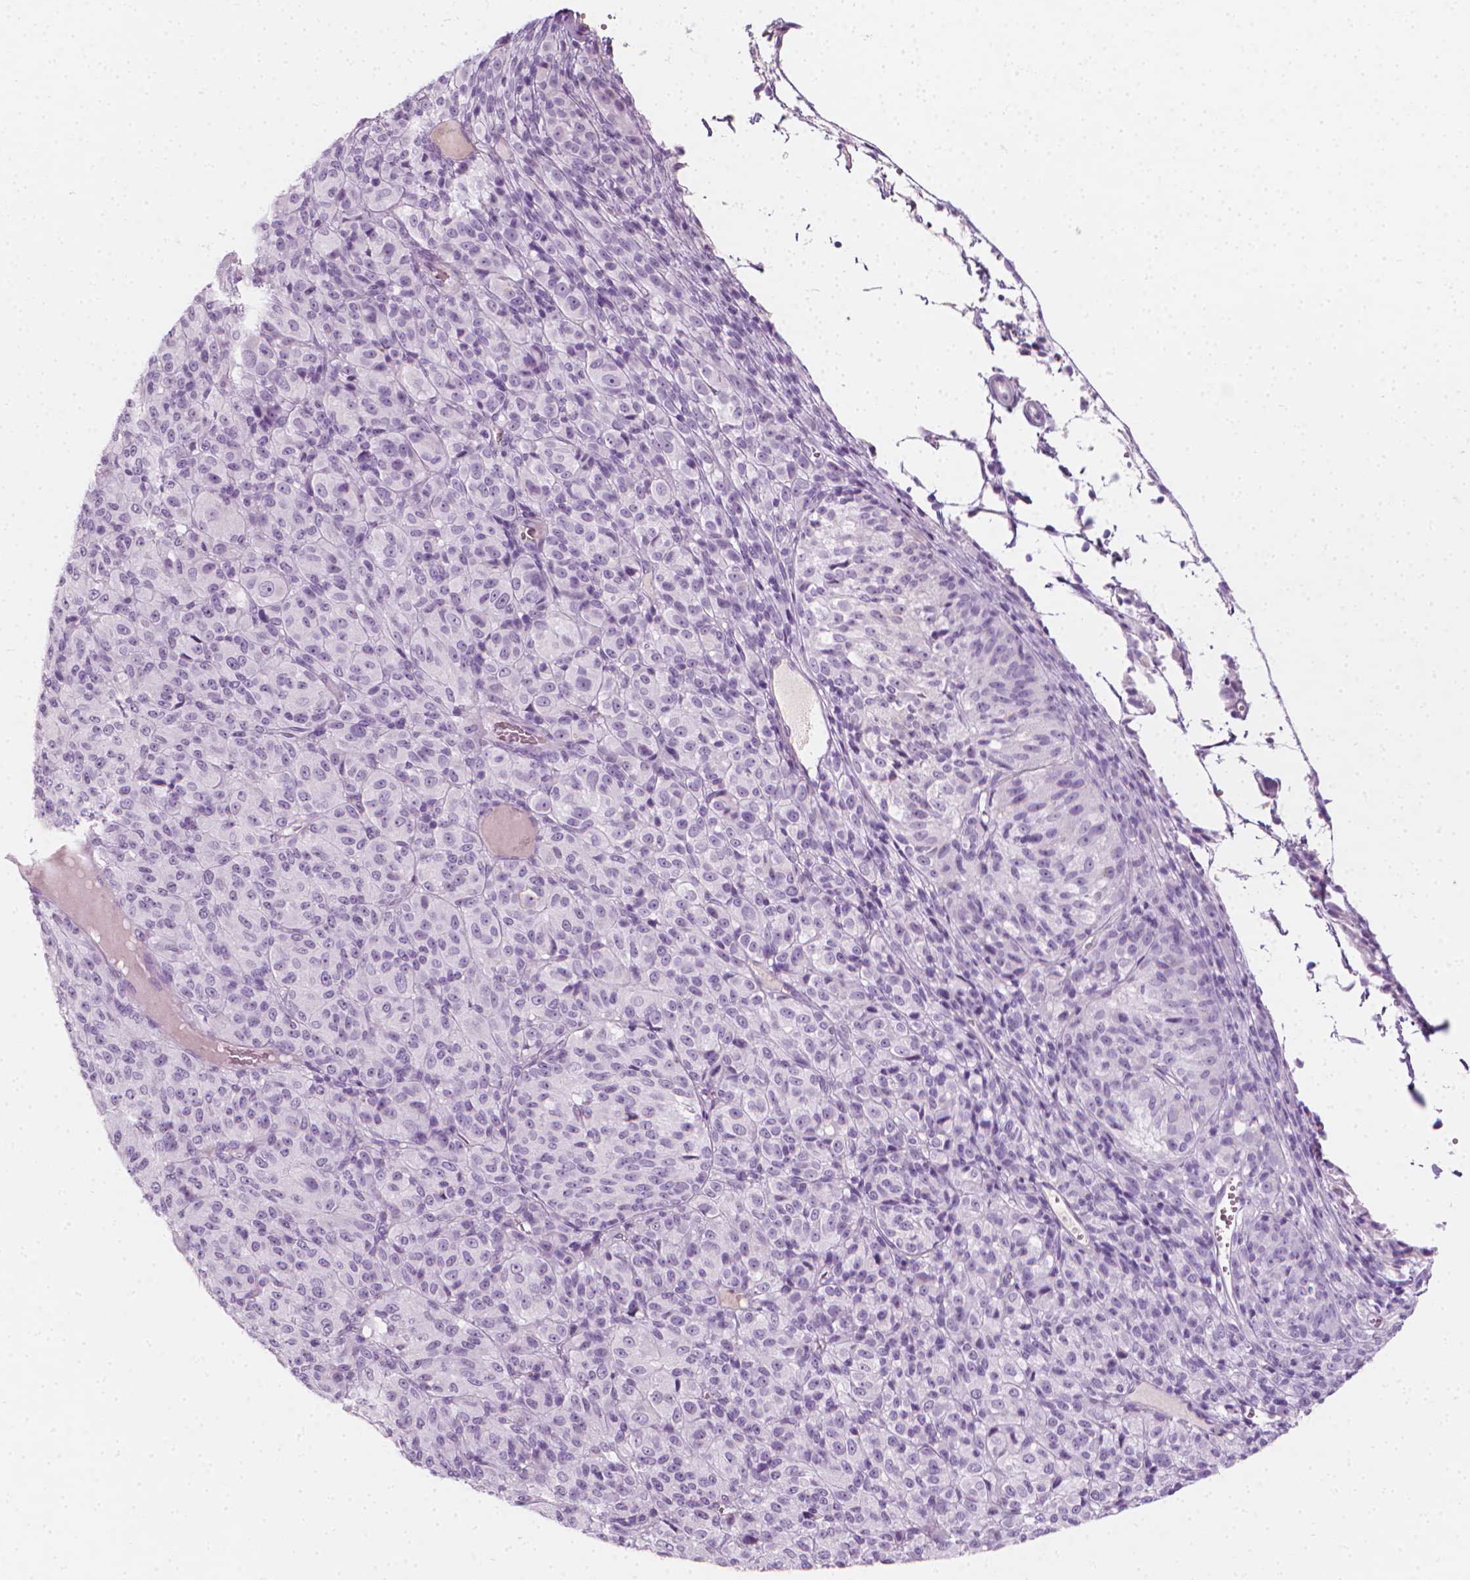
{"staining": {"intensity": "negative", "quantity": "none", "location": "none"}, "tissue": "melanoma", "cell_type": "Tumor cells", "image_type": "cancer", "snomed": [{"axis": "morphology", "description": "Malignant melanoma, Metastatic site"}, {"axis": "topography", "description": "Brain"}], "caption": "There is no significant expression in tumor cells of malignant melanoma (metastatic site).", "gene": "SCG3", "patient": {"sex": "female", "age": 56}}